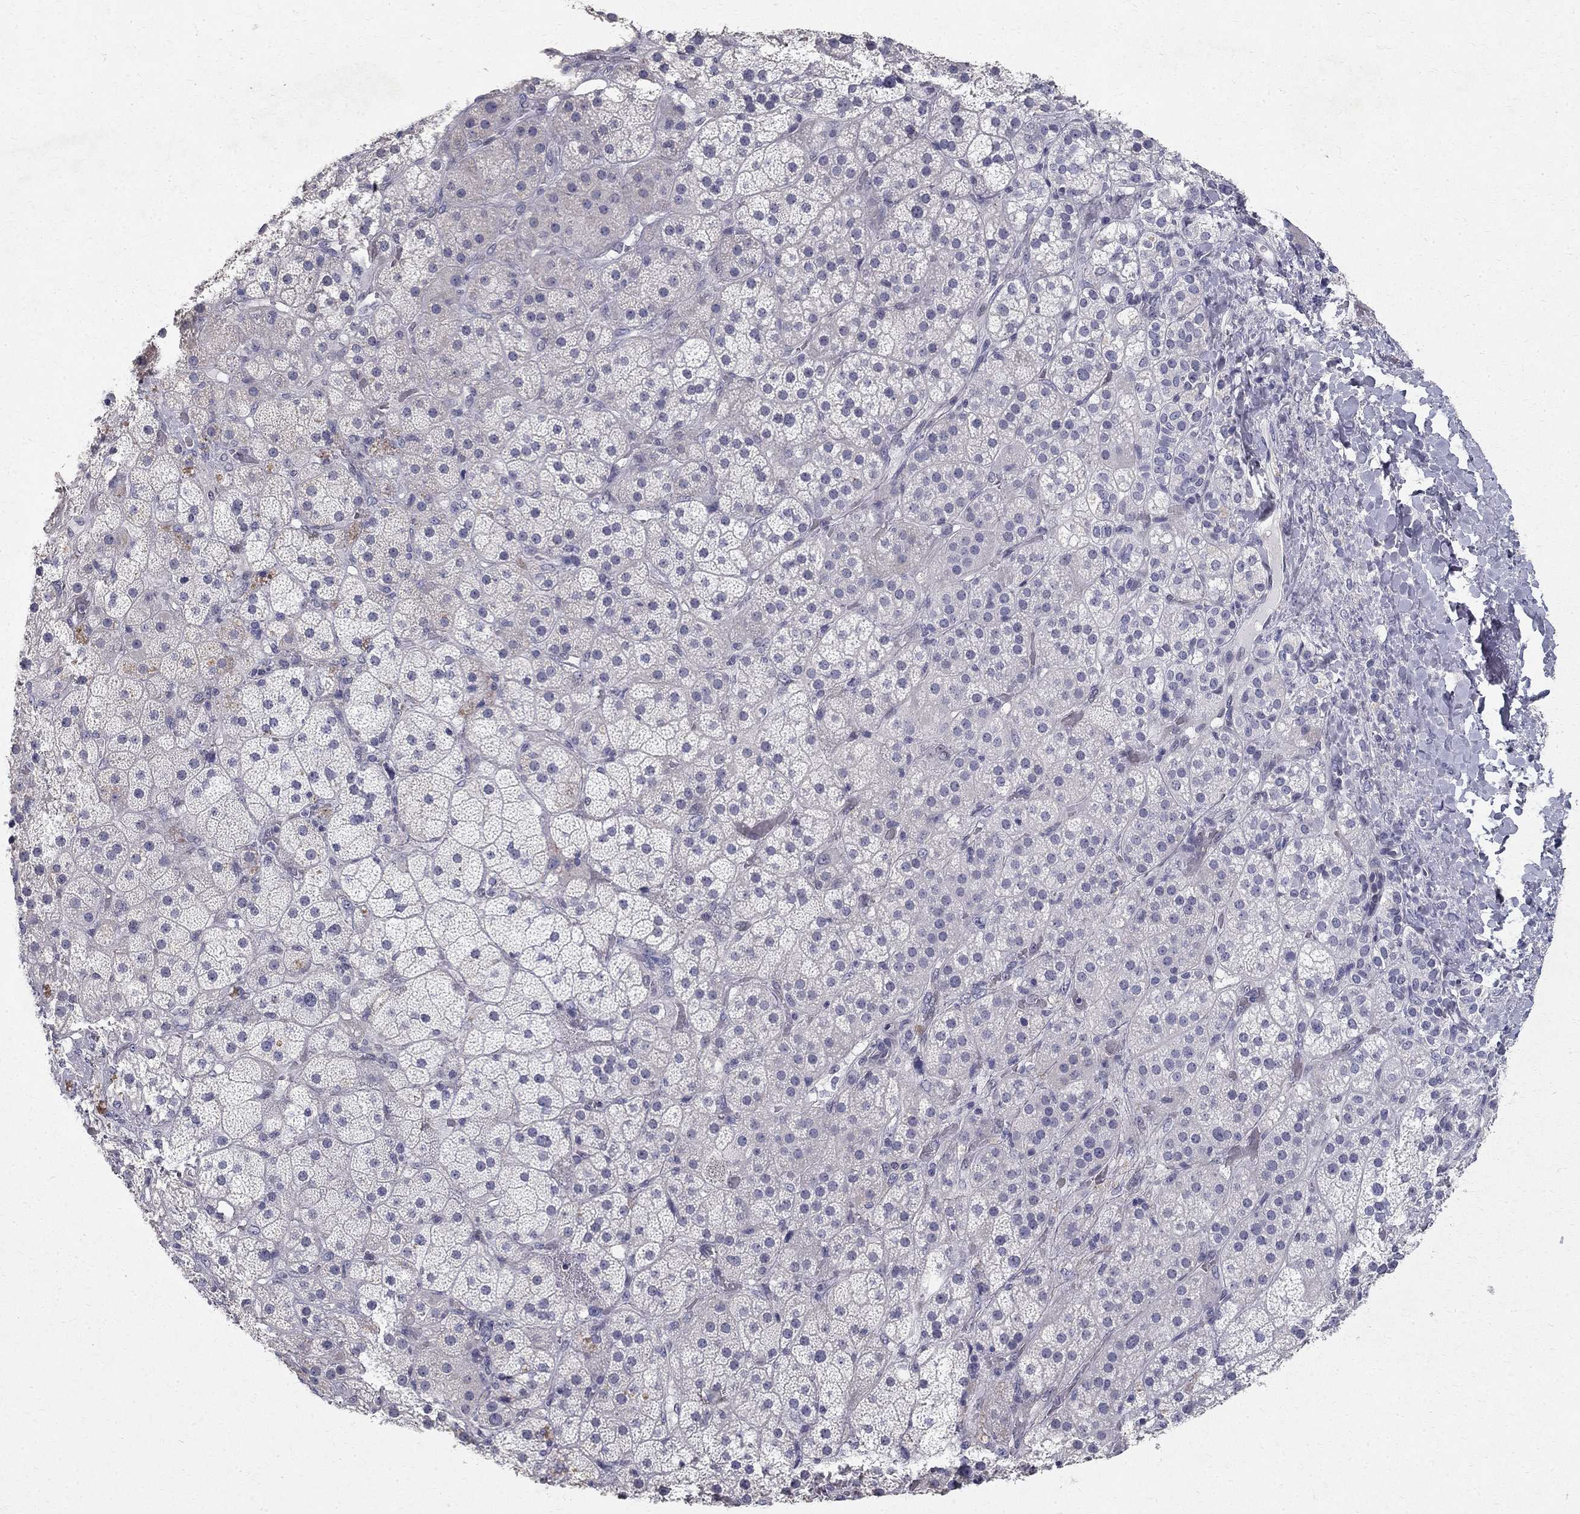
{"staining": {"intensity": "negative", "quantity": "none", "location": "none"}, "tissue": "adrenal gland", "cell_type": "Glandular cells", "image_type": "normal", "snomed": [{"axis": "morphology", "description": "Normal tissue, NOS"}, {"axis": "topography", "description": "Adrenal gland"}], "caption": "Glandular cells are negative for protein expression in benign human adrenal gland. (DAB (3,3'-diaminobenzidine) IHC, high magnification).", "gene": "CLIC6", "patient": {"sex": "male", "age": 57}}